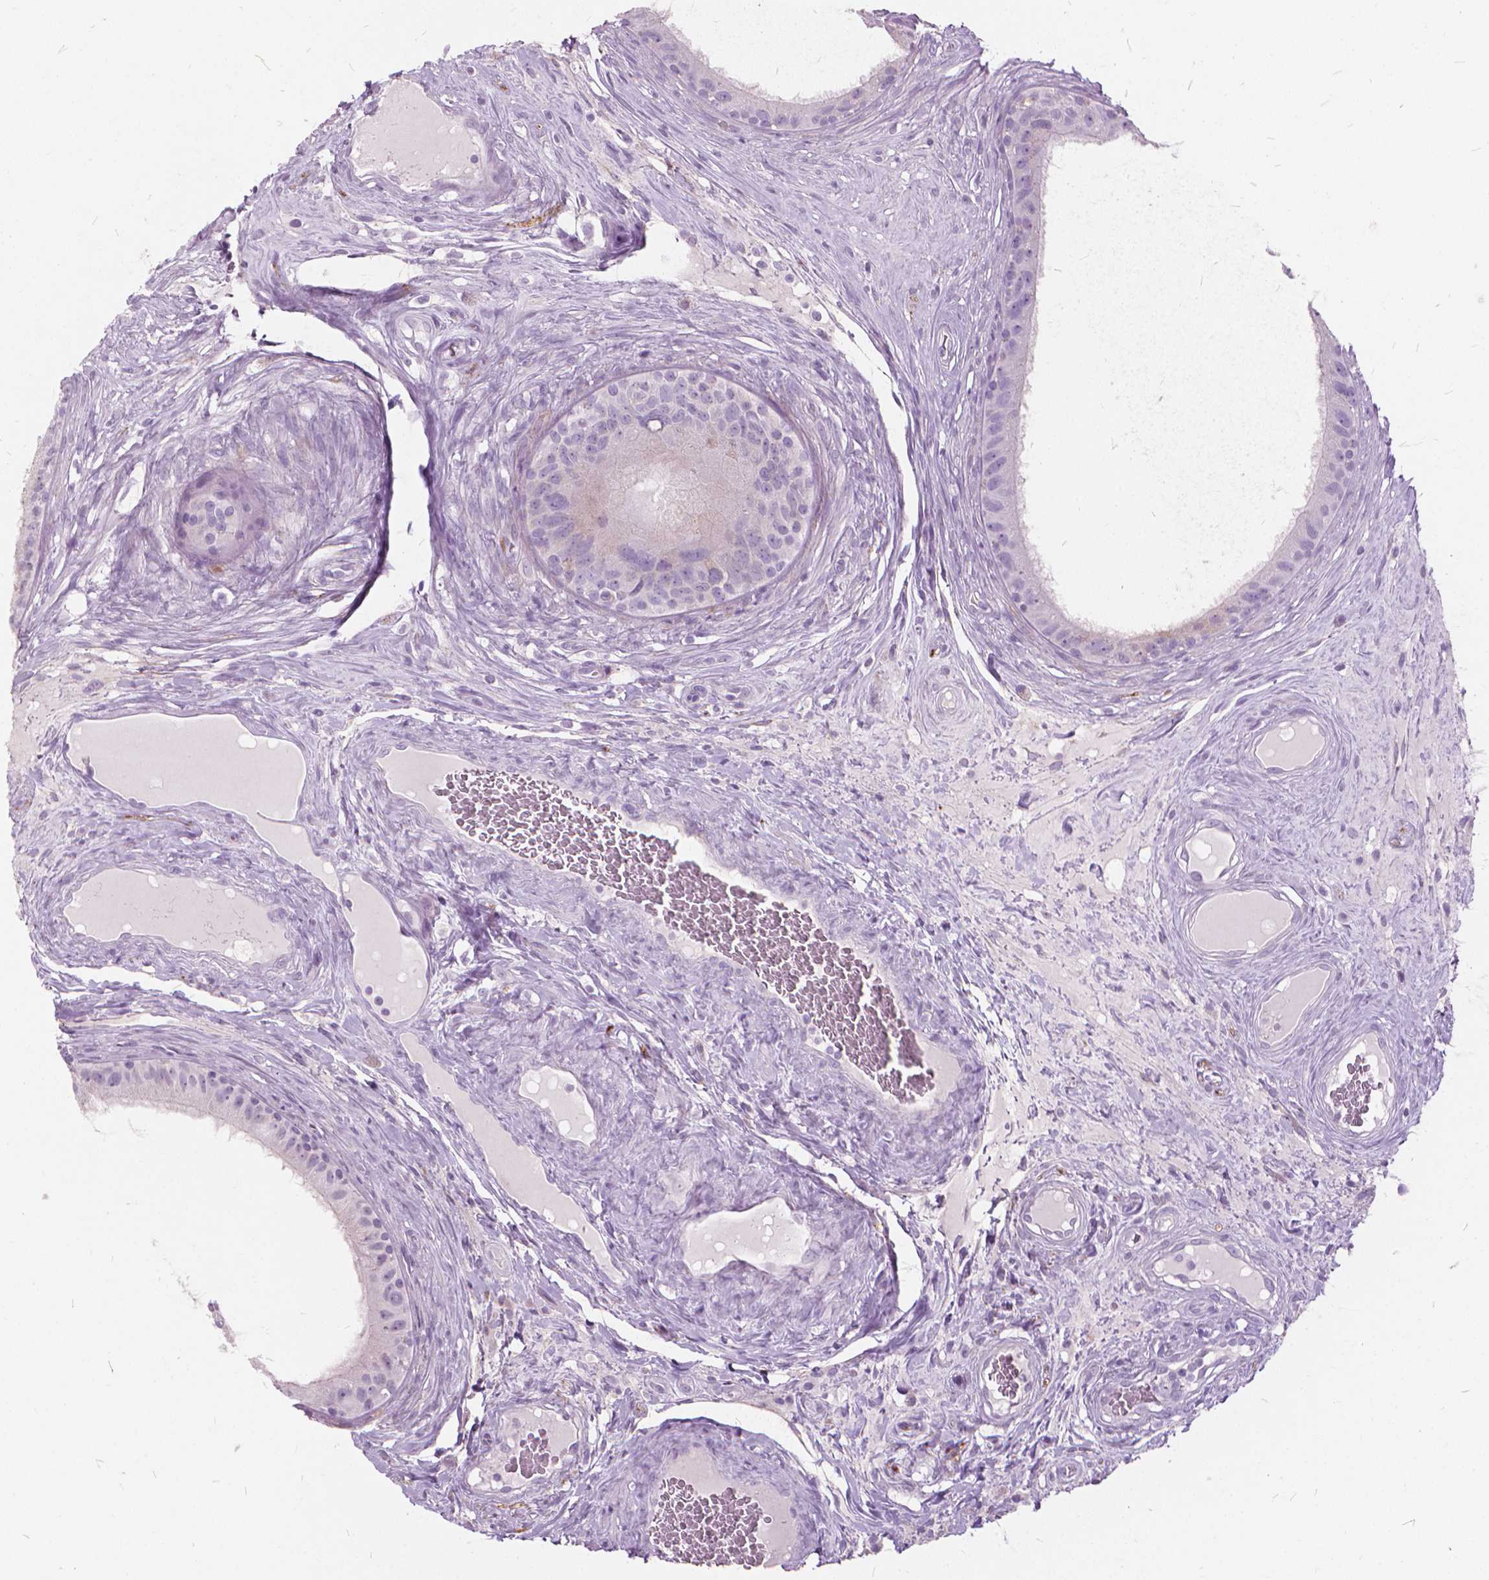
{"staining": {"intensity": "negative", "quantity": "none", "location": "none"}, "tissue": "epididymis", "cell_type": "Glandular cells", "image_type": "normal", "snomed": [{"axis": "morphology", "description": "Normal tissue, NOS"}, {"axis": "topography", "description": "Epididymis"}], "caption": "DAB (3,3'-diaminobenzidine) immunohistochemical staining of unremarkable epididymis shows no significant expression in glandular cells. (Brightfield microscopy of DAB immunohistochemistry at high magnification).", "gene": "DNM1", "patient": {"sex": "male", "age": 59}}